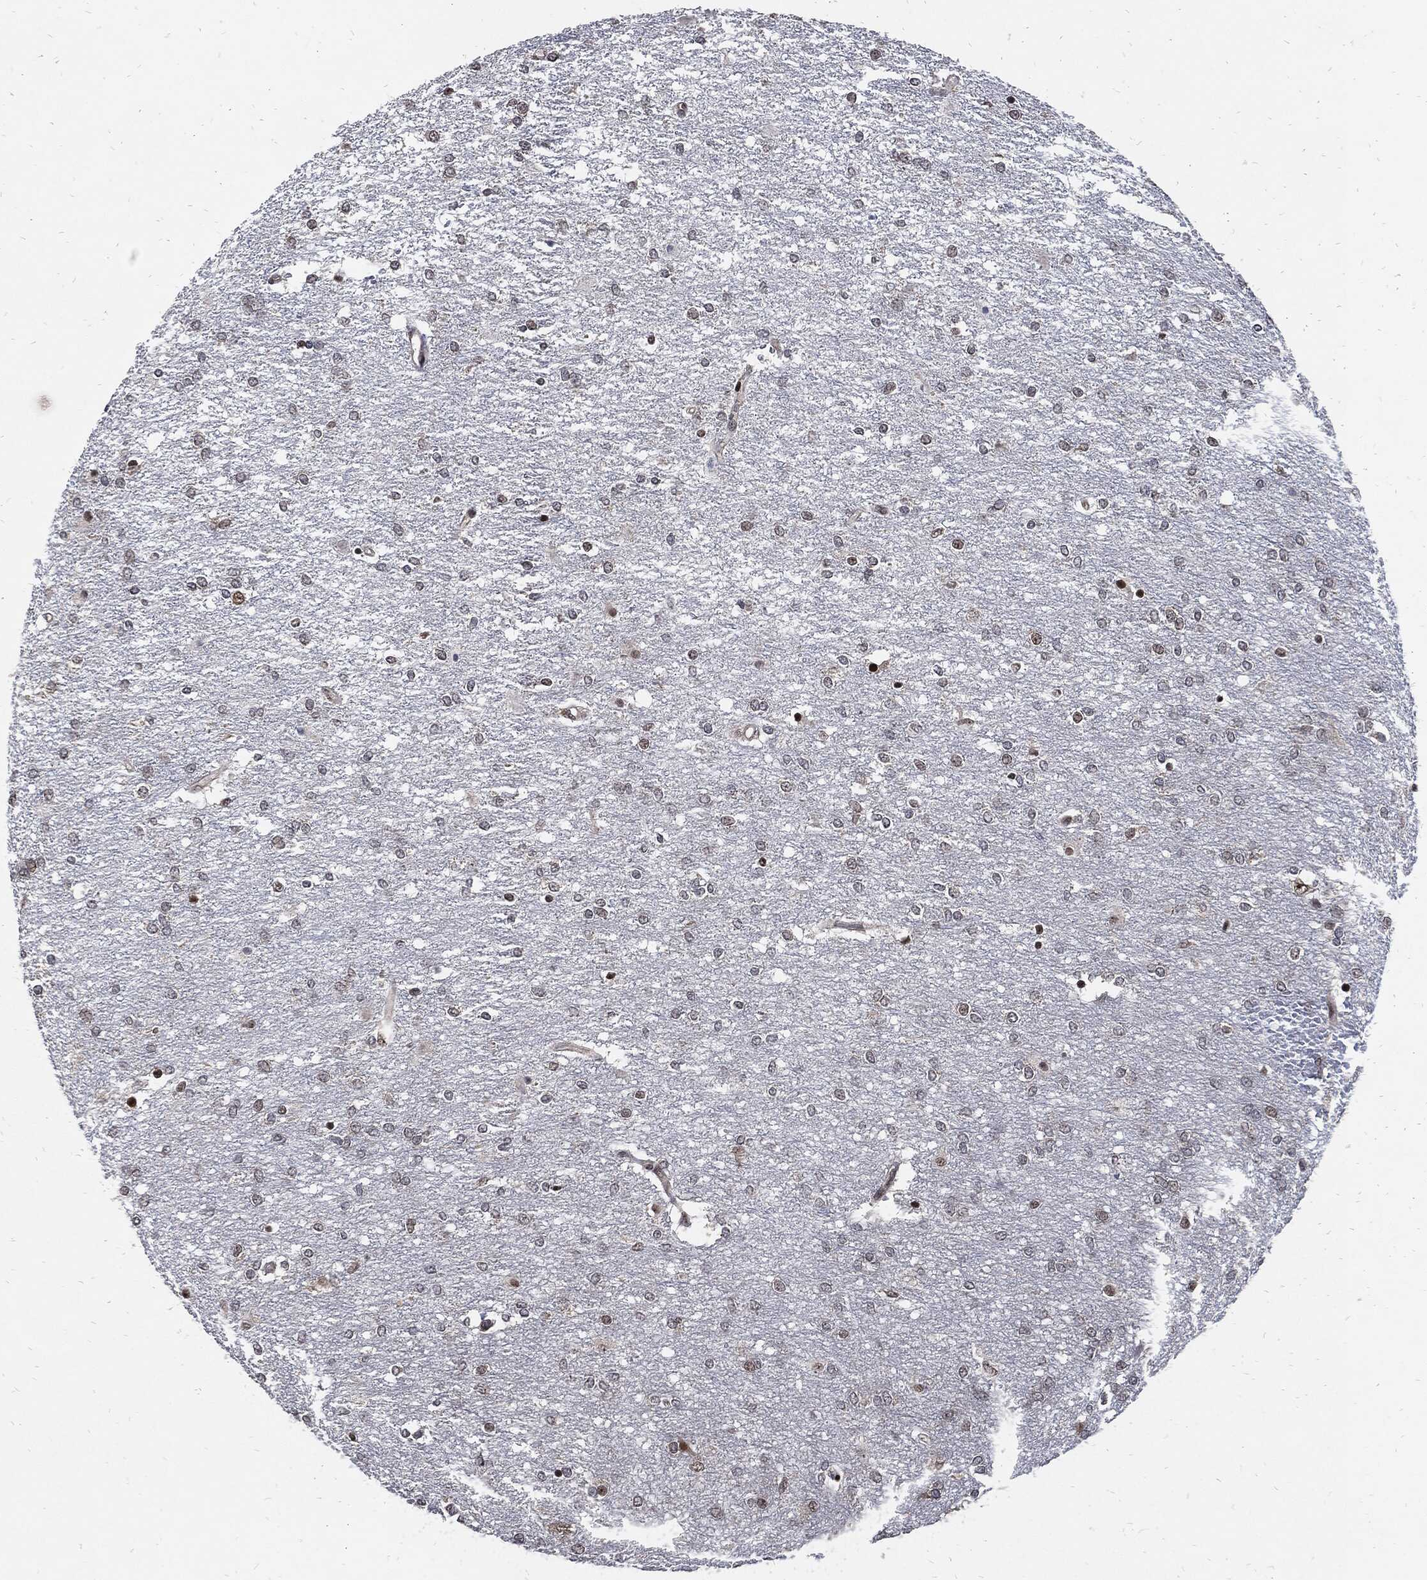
{"staining": {"intensity": "negative", "quantity": "none", "location": "none"}, "tissue": "glioma", "cell_type": "Tumor cells", "image_type": "cancer", "snomed": [{"axis": "morphology", "description": "Glioma, malignant, High grade"}, {"axis": "topography", "description": "Brain"}], "caption": "Protein analysis of high-grade glioma (malignant) reveals no significant staining in tumor cells.", "gene": "ZNF775", "patient": {"sex": "female", "age": 61}}